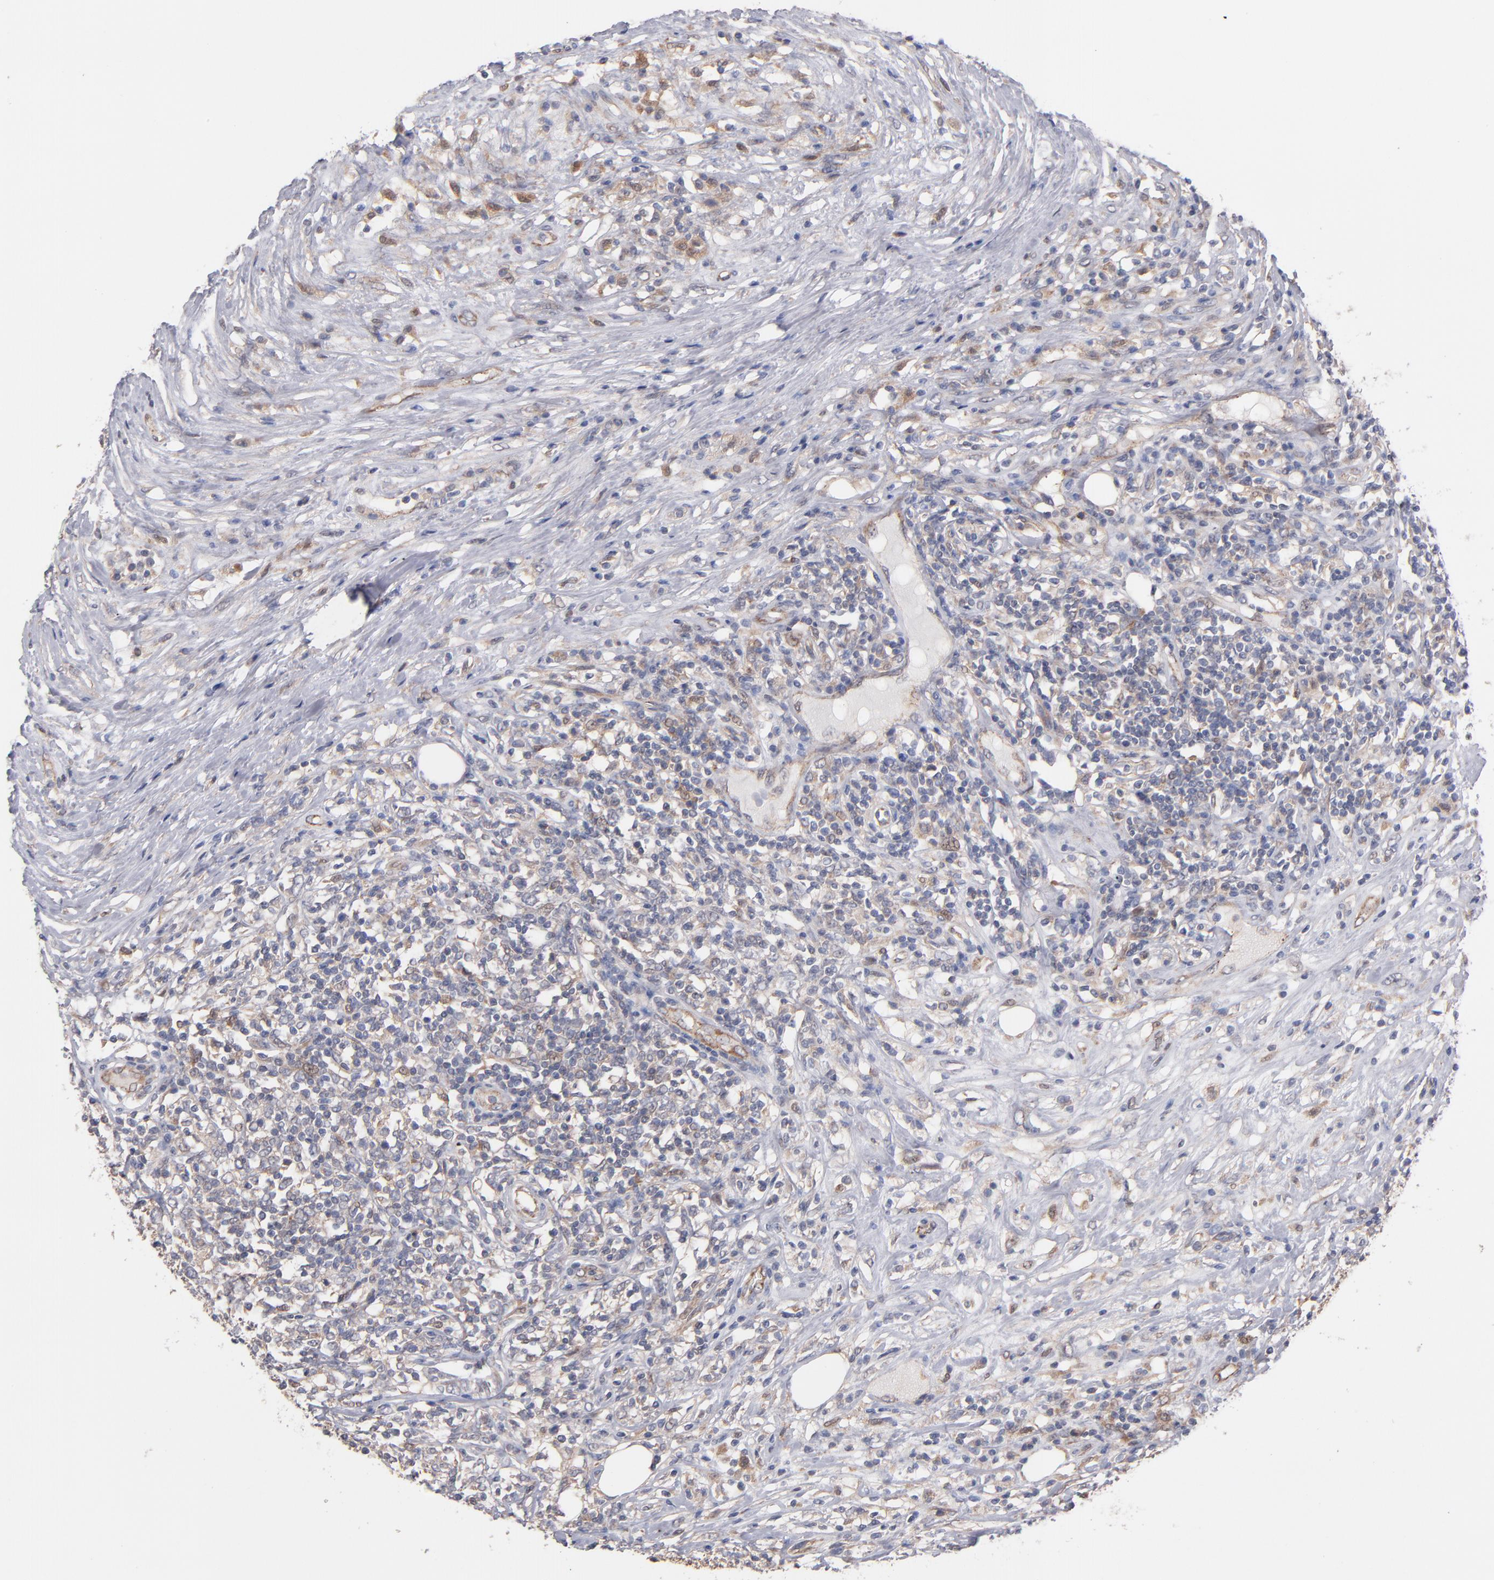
{"staining": {"intensity": "weak", "quantity": ">75%", "location": "cytoplasmic/membranous"}, "tissue": "lymphoma", "cell_type": "Tumor cells", "image_type": "cancer", "snomed": [{"axis": "morphology", "description": "Malignant lymphoma, non-Hodgkin's type, High grade"}, {"axis": "topography", "description": "Lymph node"}], "caption": "Lymphoma tissue exhibits weak cytoplasmic/membranous staining in approximately >75% of tumor cells", "gene": "GMFG", "patient": {"sex": "female", "age": 84}}